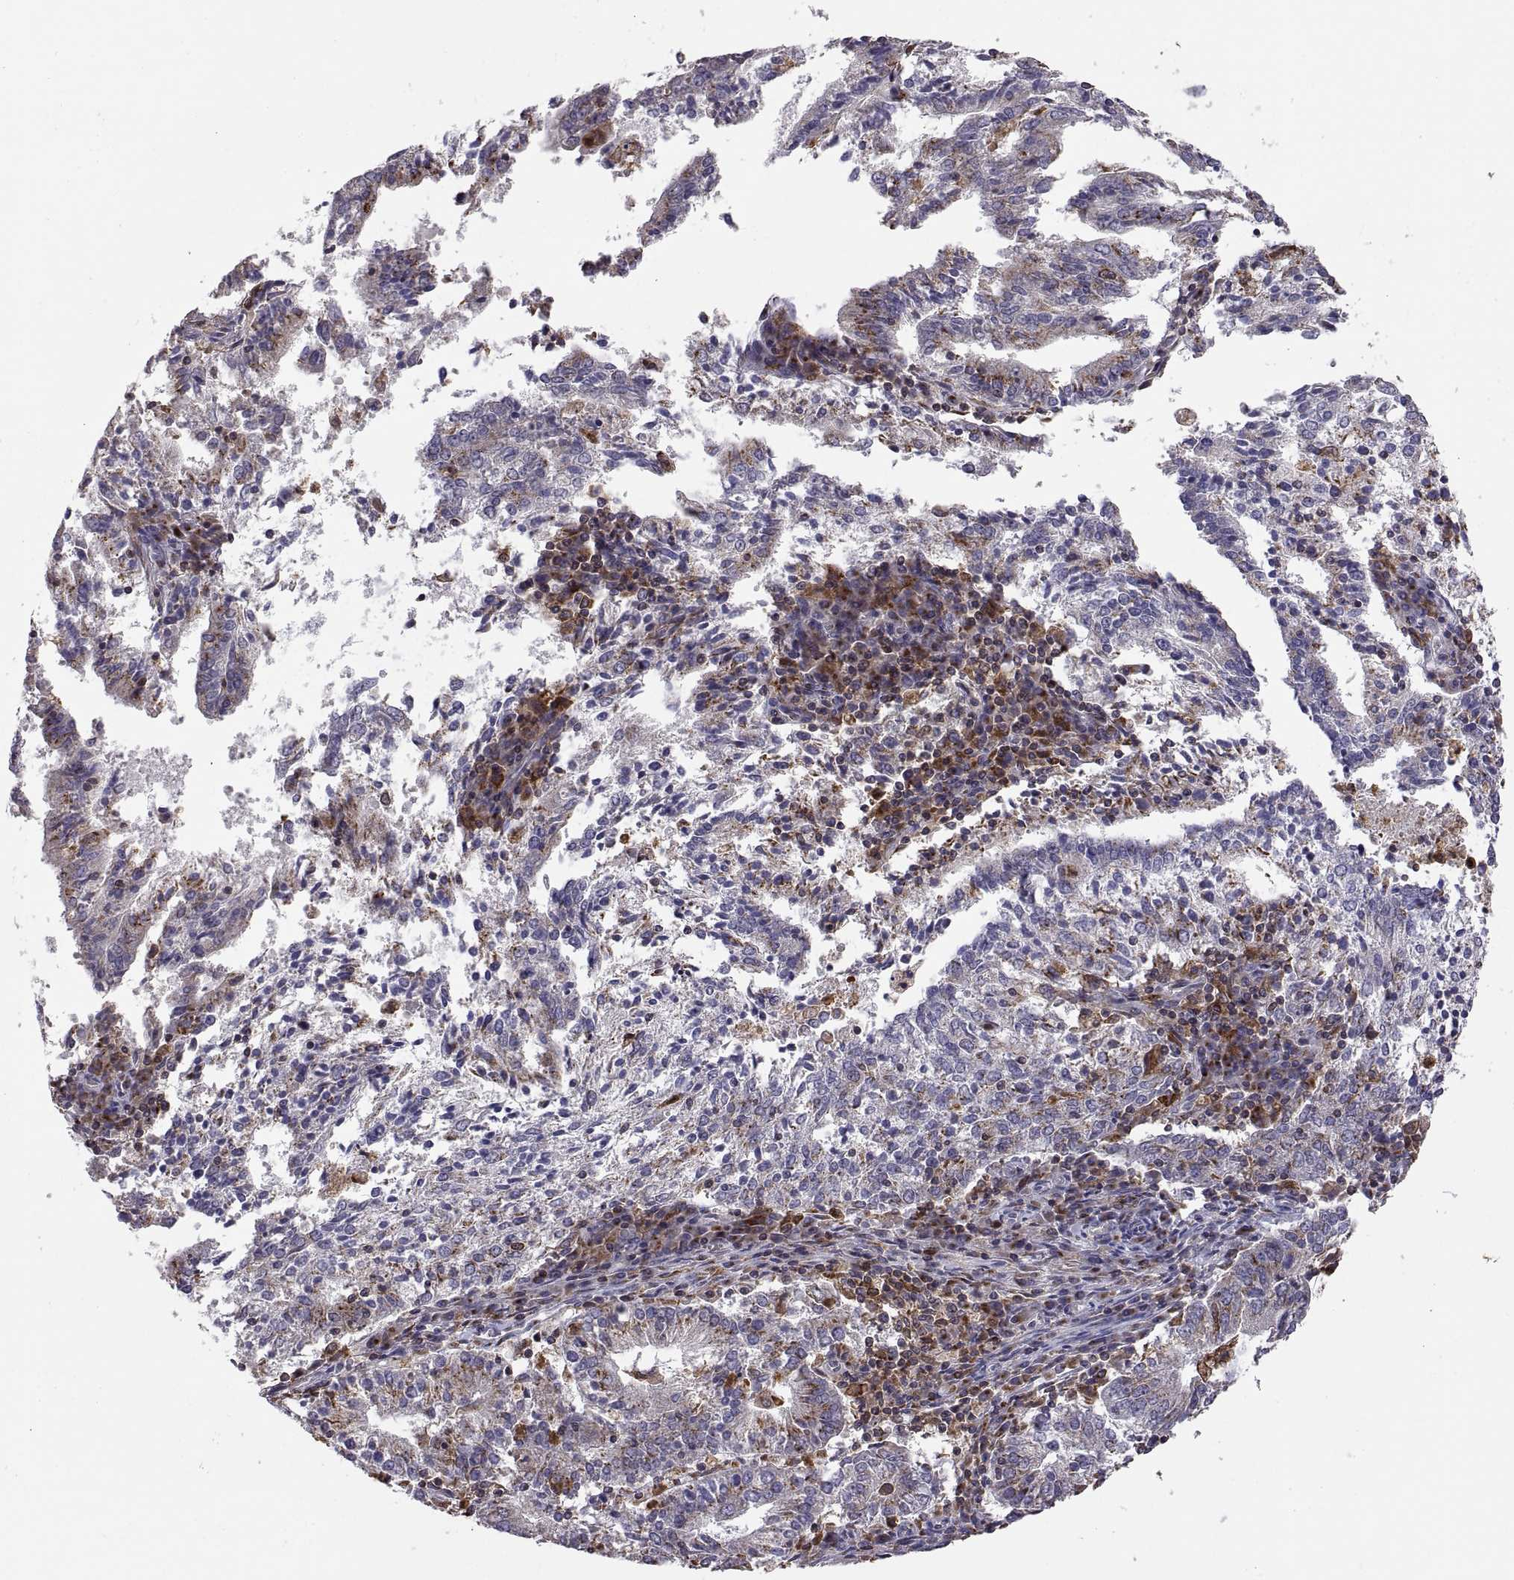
{"staining": {"intensity": "moderate", "quantity": "<25%", "location": "cytoplasmic/membranous"}, "tissue": "endometrial cancer", "cell_type": "Tumor cells", "image_type": "cancer", "snomed": [{"axis": "morphology", "description": "Adenocarcinoma, NOS"}, {"axis": "topography", "description": "Endometrium"}], "caption": "Endometrial cancer (adenocarcinoma) stained with DAB immunohistochemistry (IHC) displays low levels of moderate cytoplasmic/membranous expression in about <25% of tumor cells.", "gene": "ACAP1", "patient": {"sex": "female", "age": 82}}